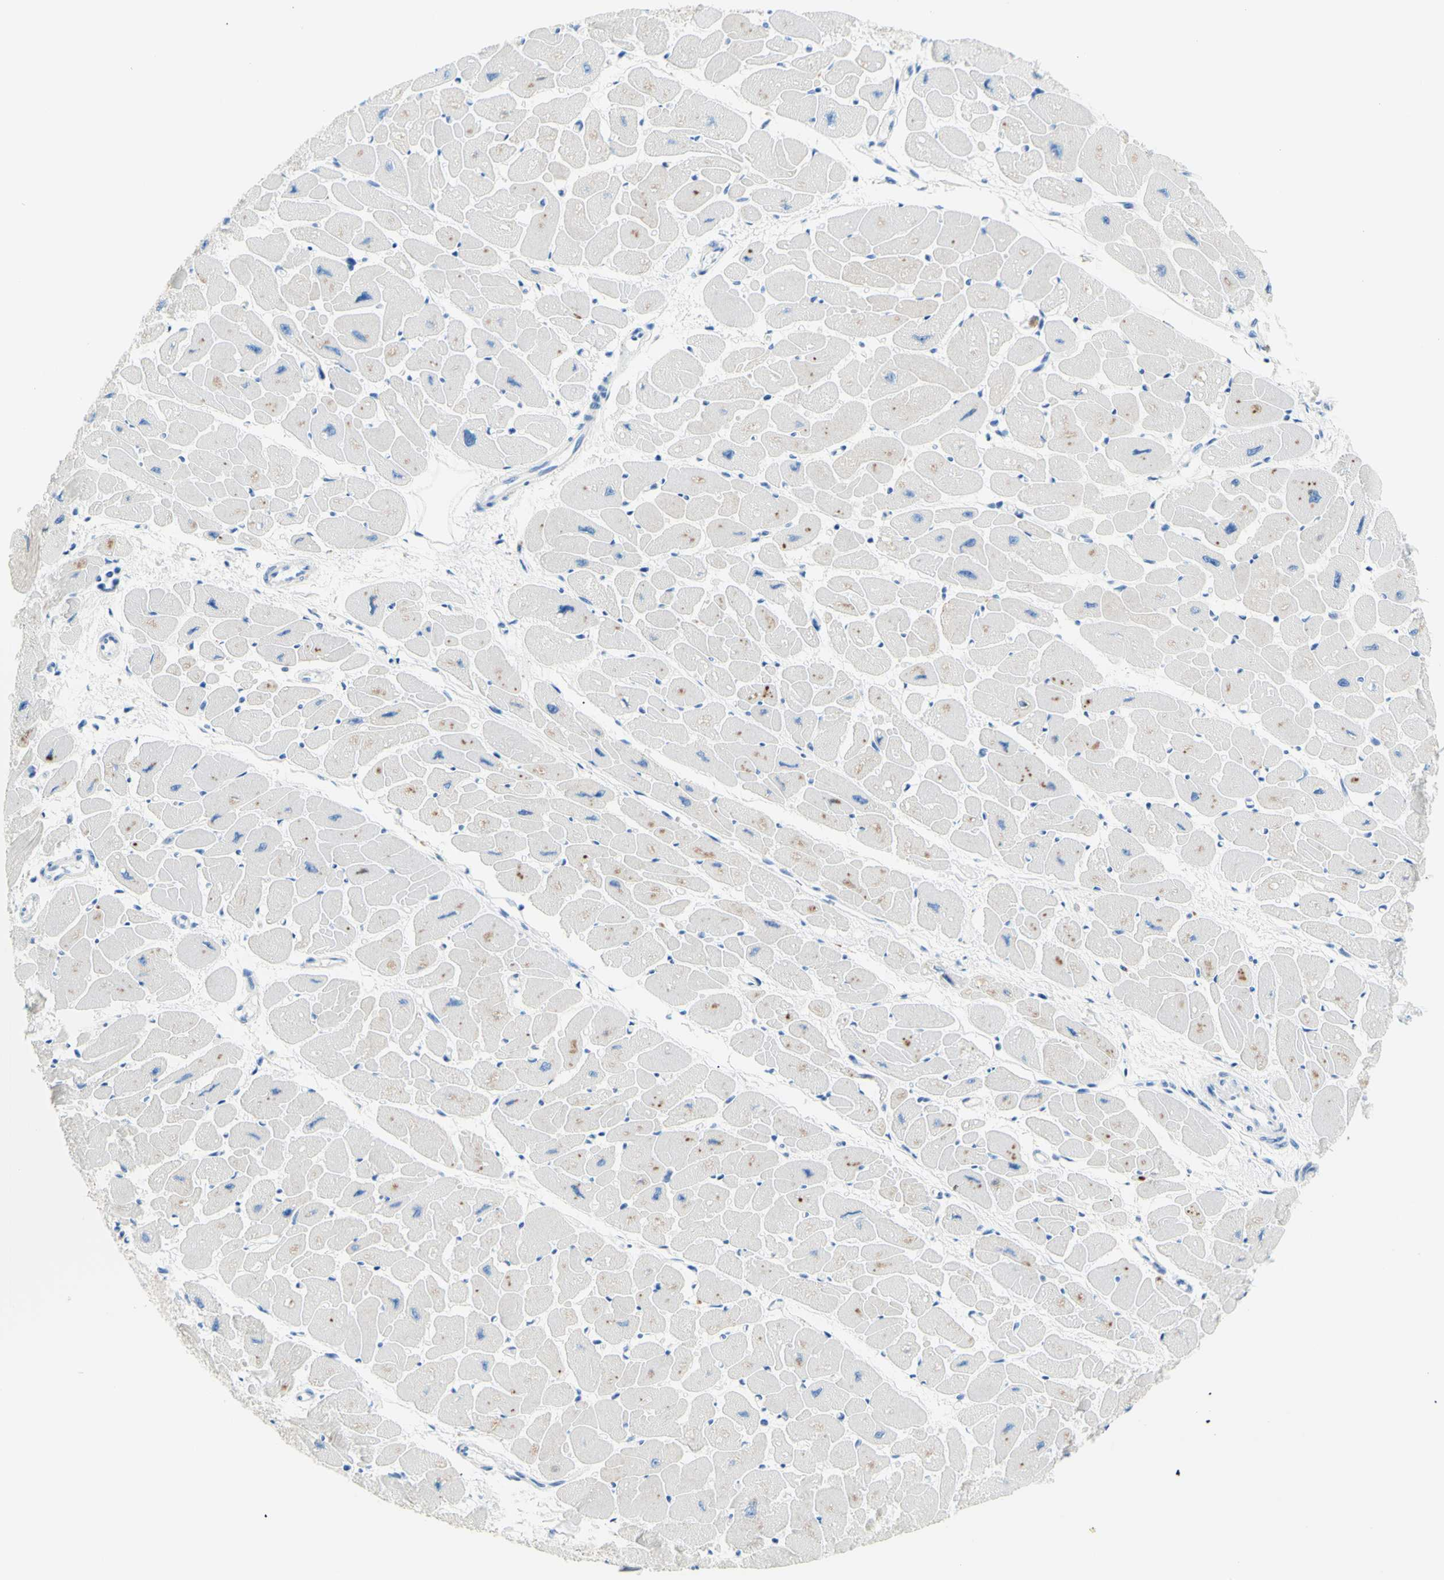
{"staining": {"intensity": "moderate", "quantity": "<25%", "location": "cytoplasmic/membranous"}, "tissue": "heart muscle", "cell_type": "Cardiomyocytes", "image_type": "normal", "snomed": [{"axis": "morphology", "description": "Normal tissue, NOS"}, {"axis": "topography", "description": "Heart"}], "caption": "Immunohistochemical staining of normal heart muscle reveals moderate cytoplasmic/membranous protein expression in approximately <25% of cardiomyocytes.", "gene": "MYH2", "patient": {"sex": "female", "age": 54}}